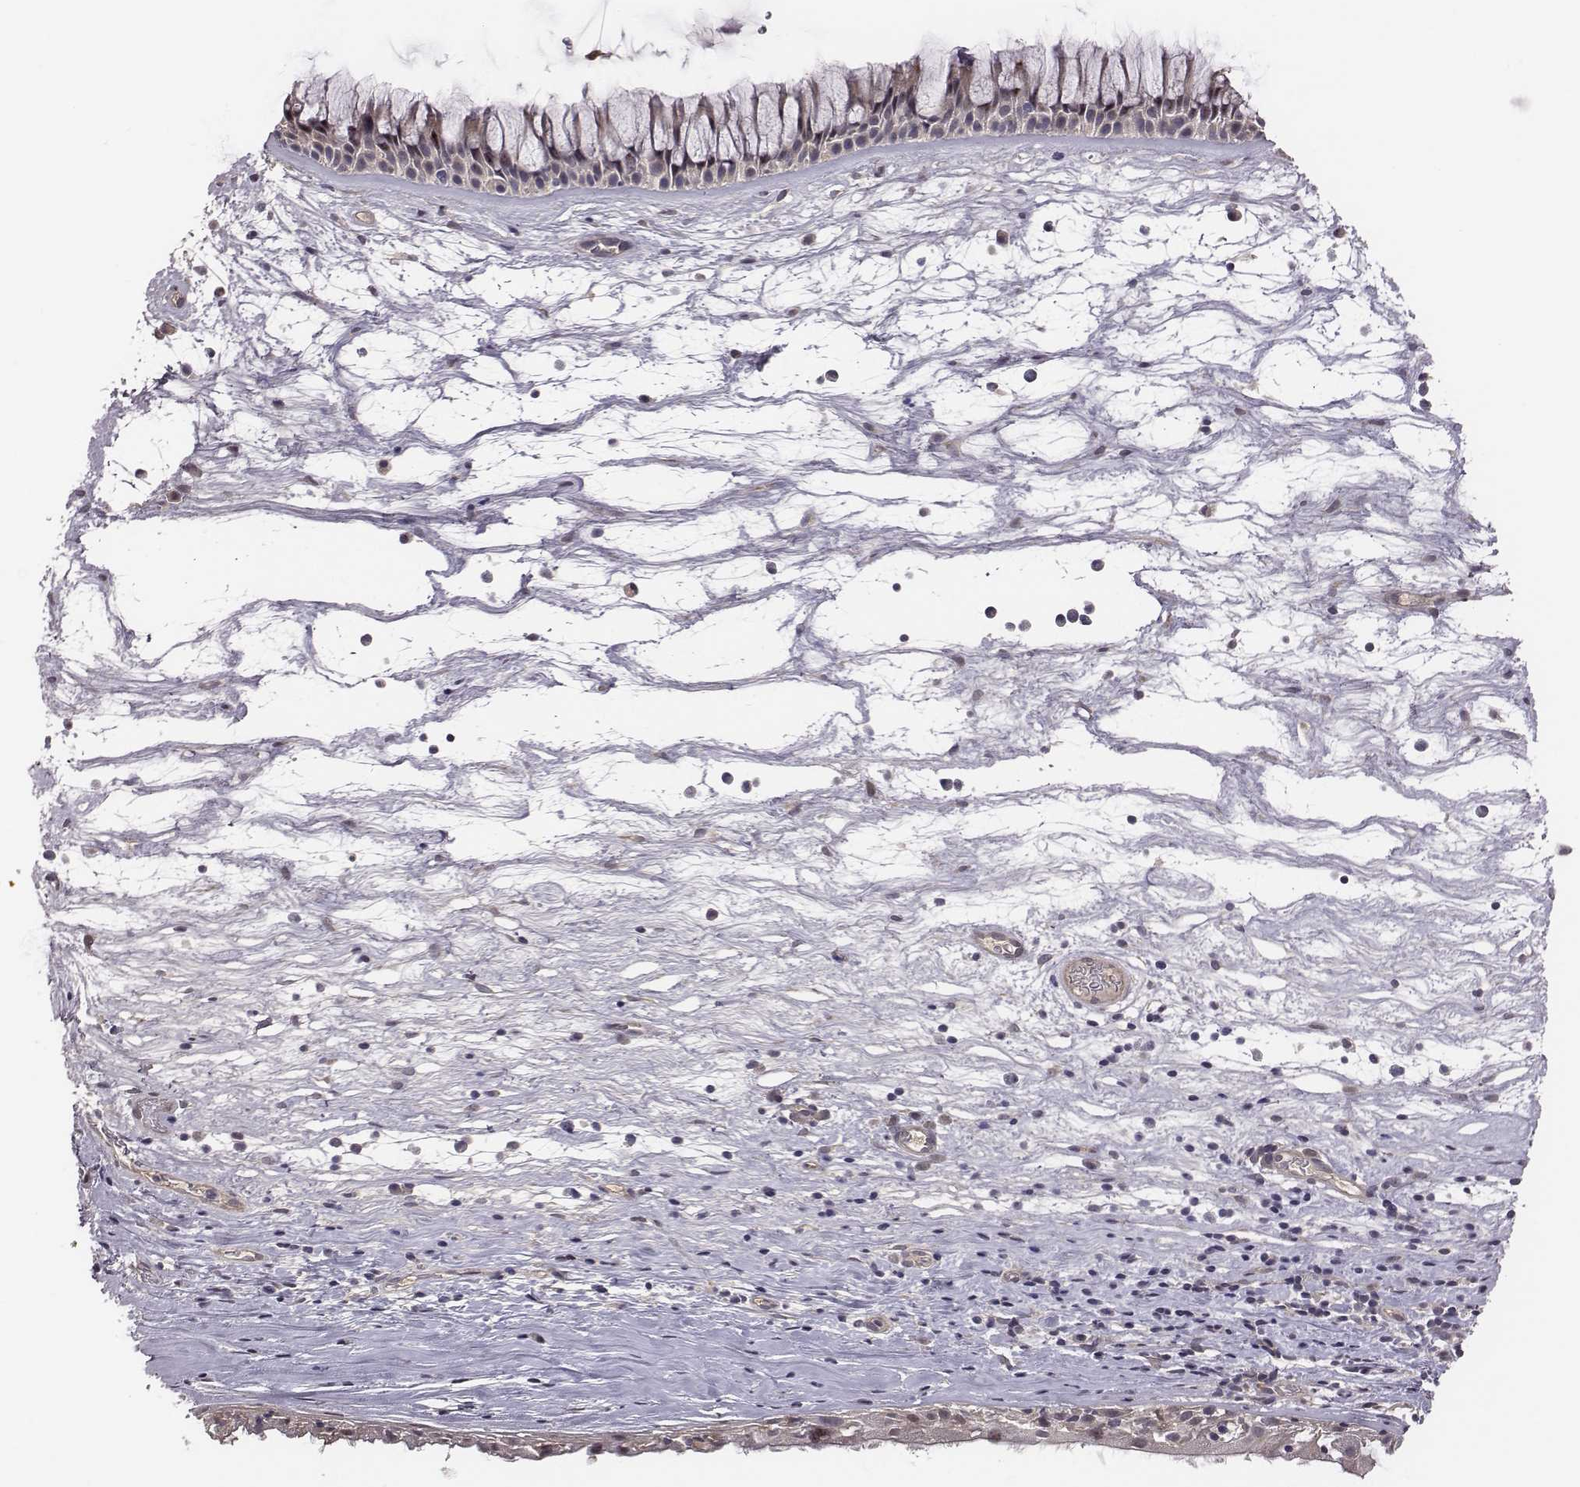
{"staining": {"intensity": "weak", "quantity": "<25%", "location": "cytoplasmic/membranous"}, "tissue": "nasopharynx", "cell_type": "Respiratory epithelial cells", "image_type": "normal", "snomed": [{"axis": "morphology", "description": "Normal tissue, NOS"}, {"axis": "topography", "description": "Nasopharynx"}], "caption": "DAB immunohistochemical staining of unremarkable nasopharynx shows no significant staining in respiratory epithelial cells.", "gene": "SMURF2", "patient": {"sex": "male", "age": 74}}